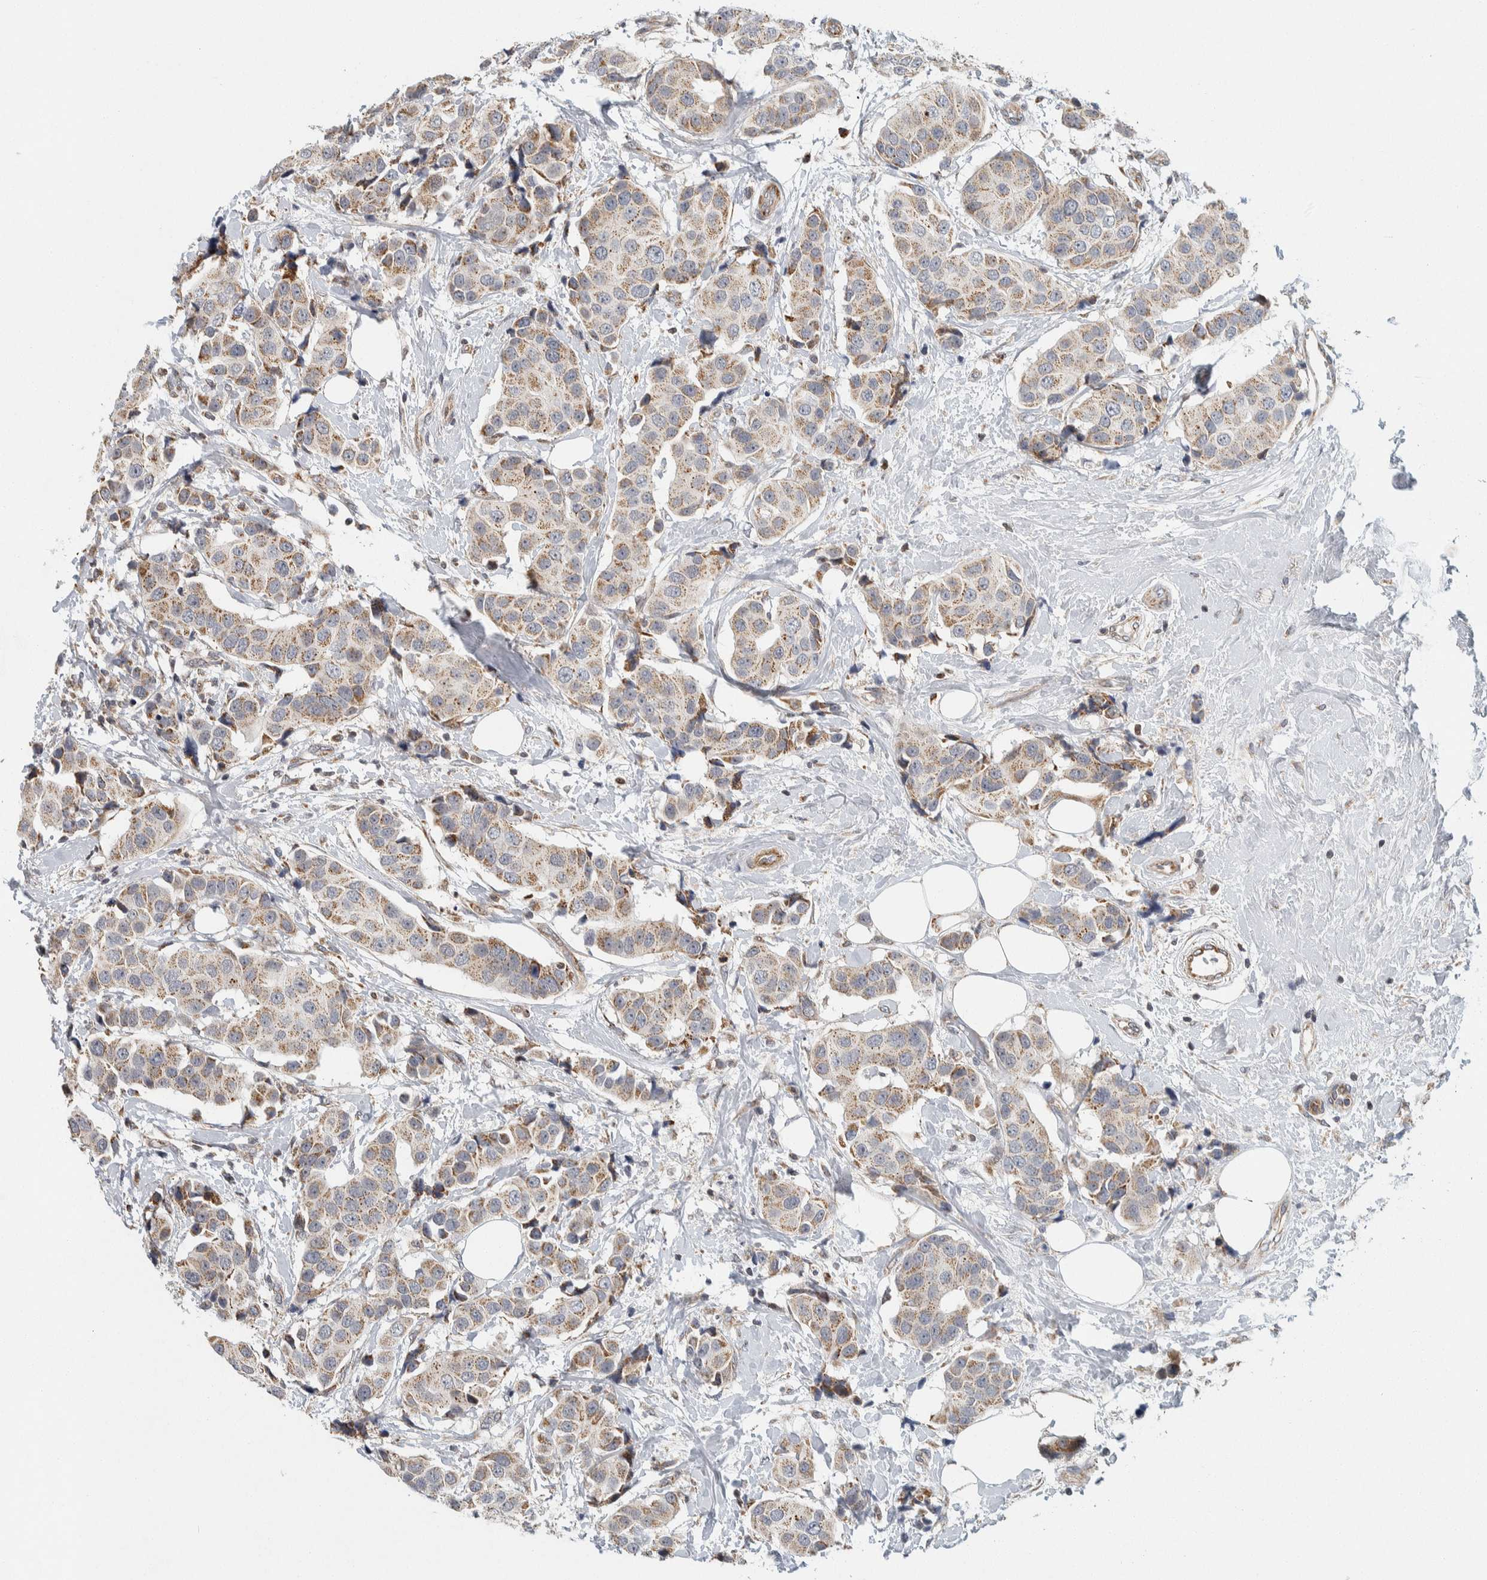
{"staining": {"intensity": "weak", "quantity": ">75%", "location": "cytoplasmic/membranous"}, "tissue": "breast cancer", "cell_type": "Tumor cells", "image_type": "cancer", "snomed": [{"axis": "morphology", "description": "Normal tissue, NOS"}, {"axis": "morphology", "description": "Duct carcinoma"}, {"axis": "topography", "description": "Breast"}], "caption": "A brown stain highlights weak cytoplasmic/membranous positivity of a protein in breast cancer (intraductal carcinoma) tumor cells.", "gene": "AFP", "patient": {"sex": "female", "age": 39}}